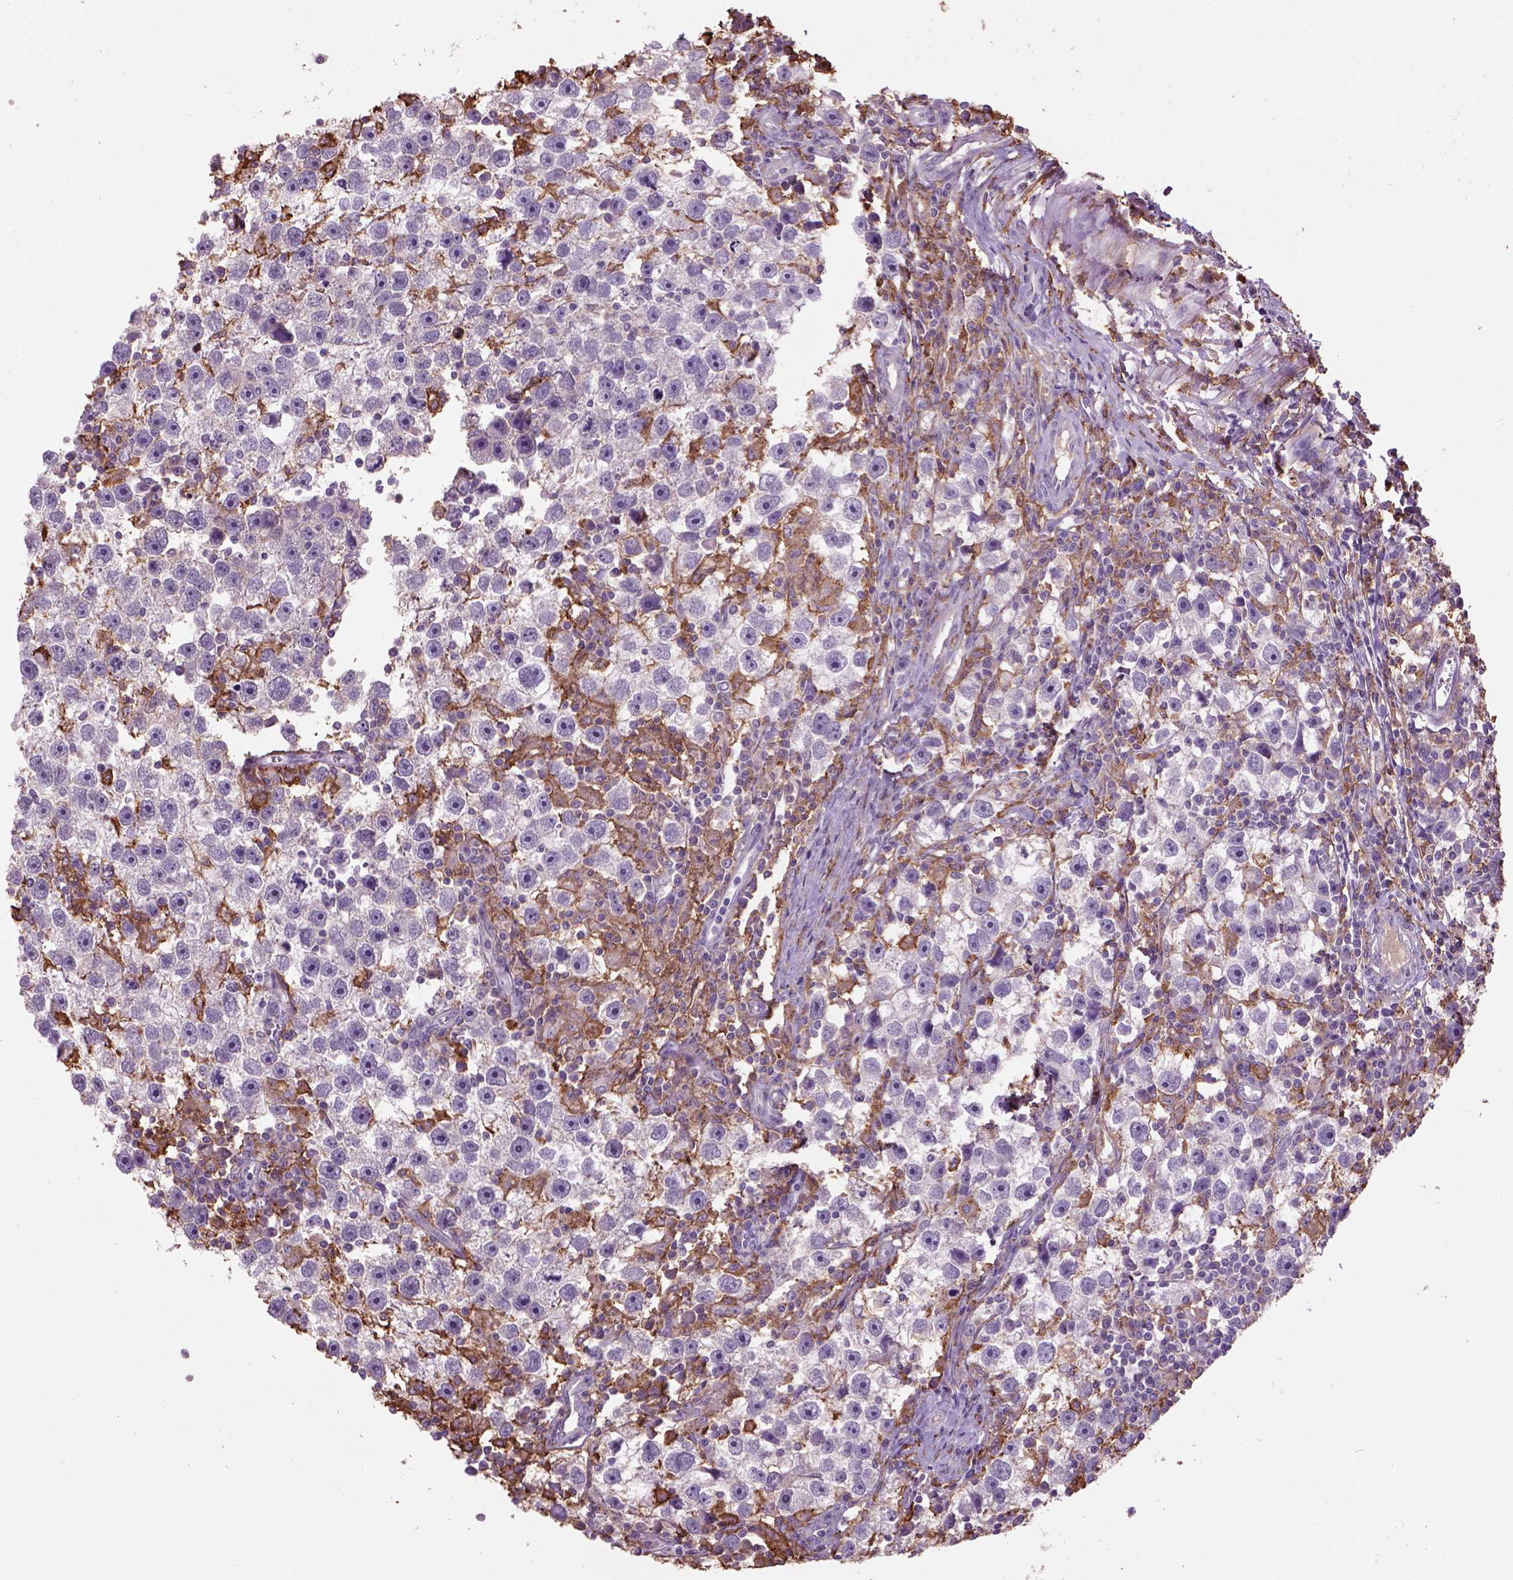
{"staining": {"intensity": "negative", "quantity": "none", "location": "none"}, "tissue": "testis cancer", "cell_type": "Tumor cells", "image_type": "cancer", "snomed": [{"axis": "morphology", "description": "Seminoma, NOS"}, {"axis": "topography", "description": "Testis"}], "caption": "Tumor cells show no significant protein staining in testis seminoma. (DAB IHC visualized using brightfield microscopy, high magnification).", "gene": "CD14", "patient": {"sex": "male", "age": 30}}